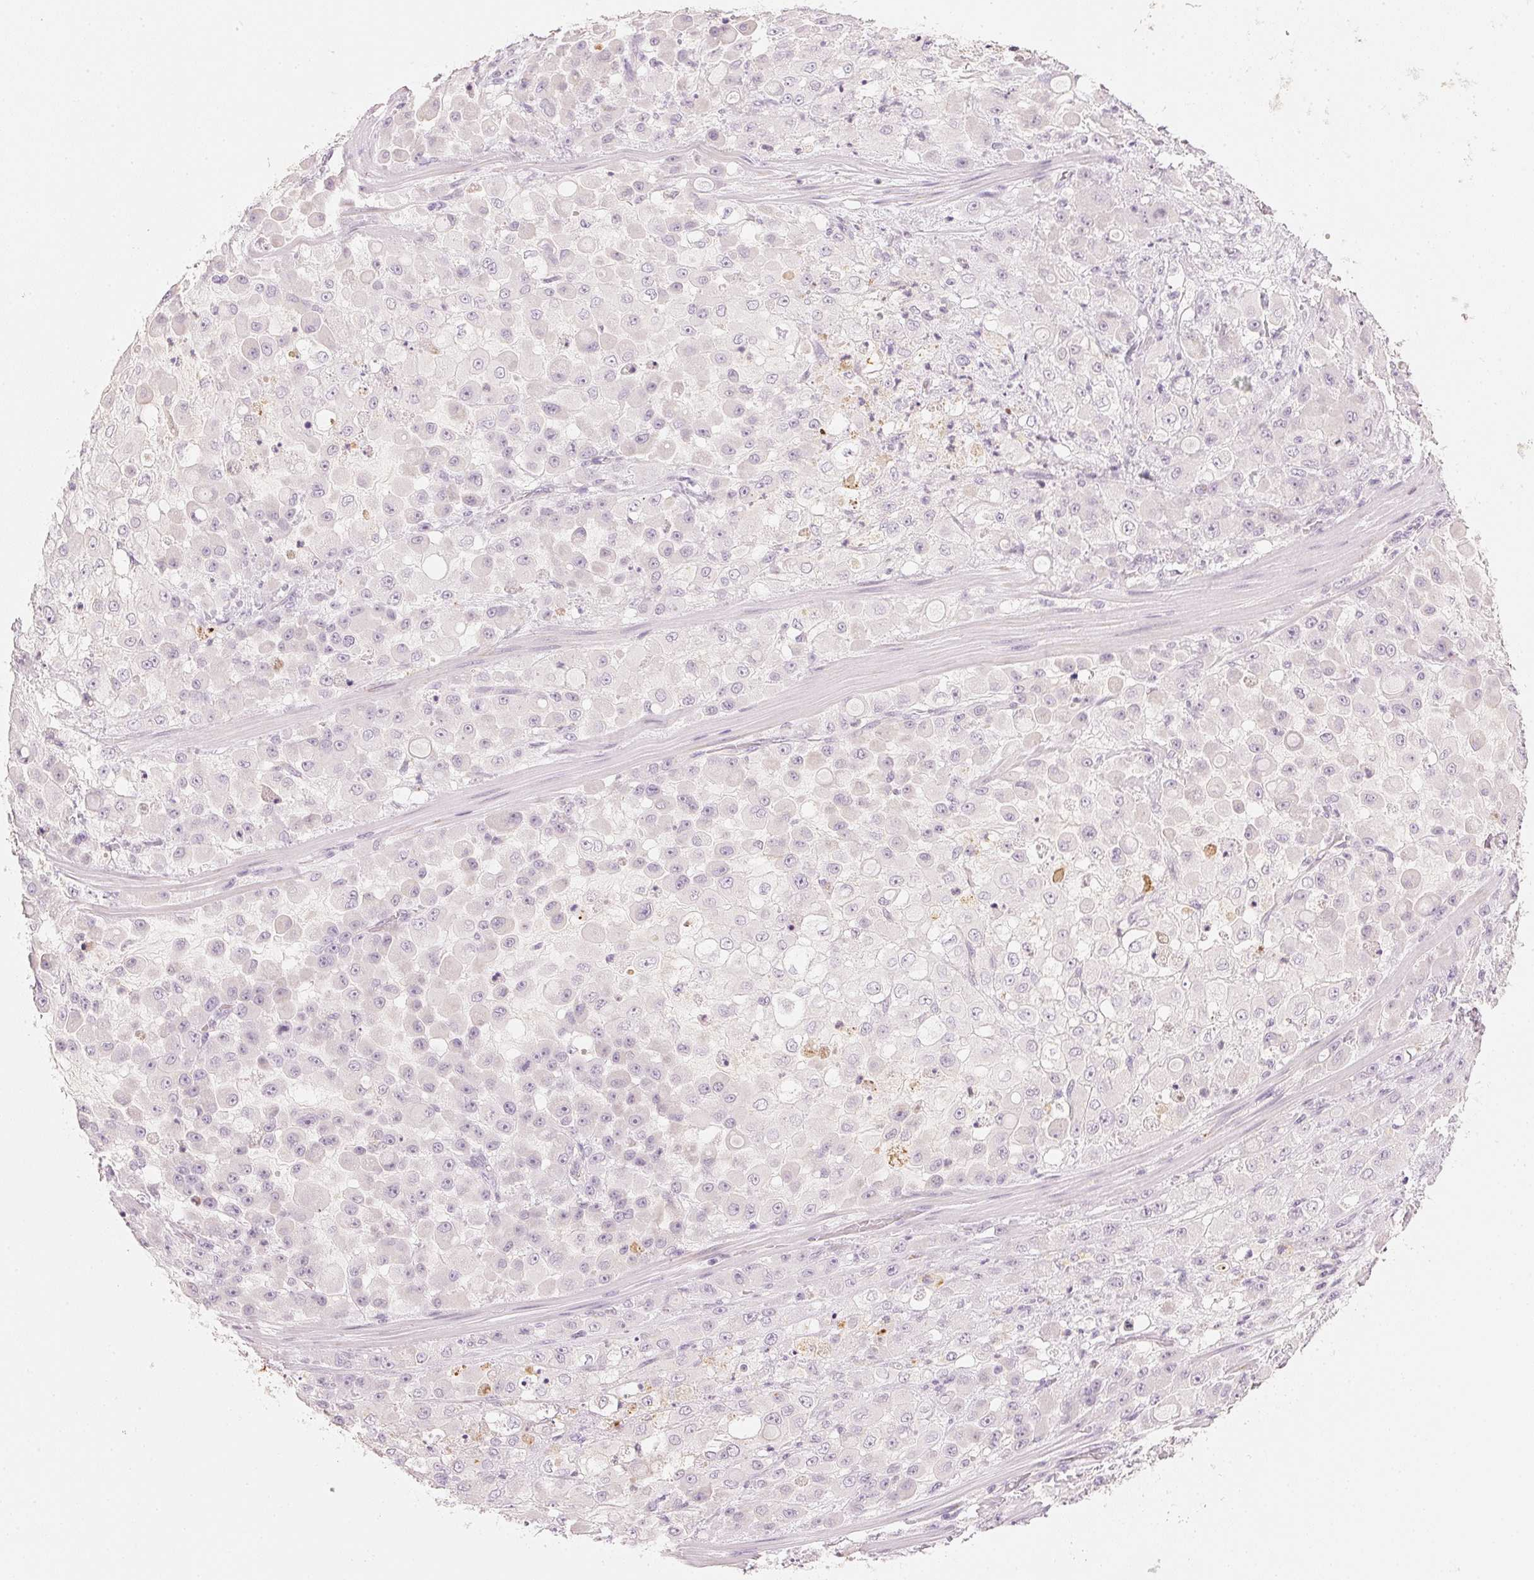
{"staining": {"intensity": "negative", "quantity": "none", "location": "none"}, "tissue": "stomach cancer", "cell_type": "Tumor cells", "image_type": "cancer", "snomed": [{"axis": "morphology", "description": "Adenocarcinoma, NOS"}, {"axis": "topography", "description": "Stomach"}], "caption": "An image of human stomach adenocarcinoma is negative for staining in tumor cells. (DAB immunohistochemistry visualized using brightfield microscopy, high magnification).", "gene": "RMDN2", "patient": {"sex": "female", "age": 76}}